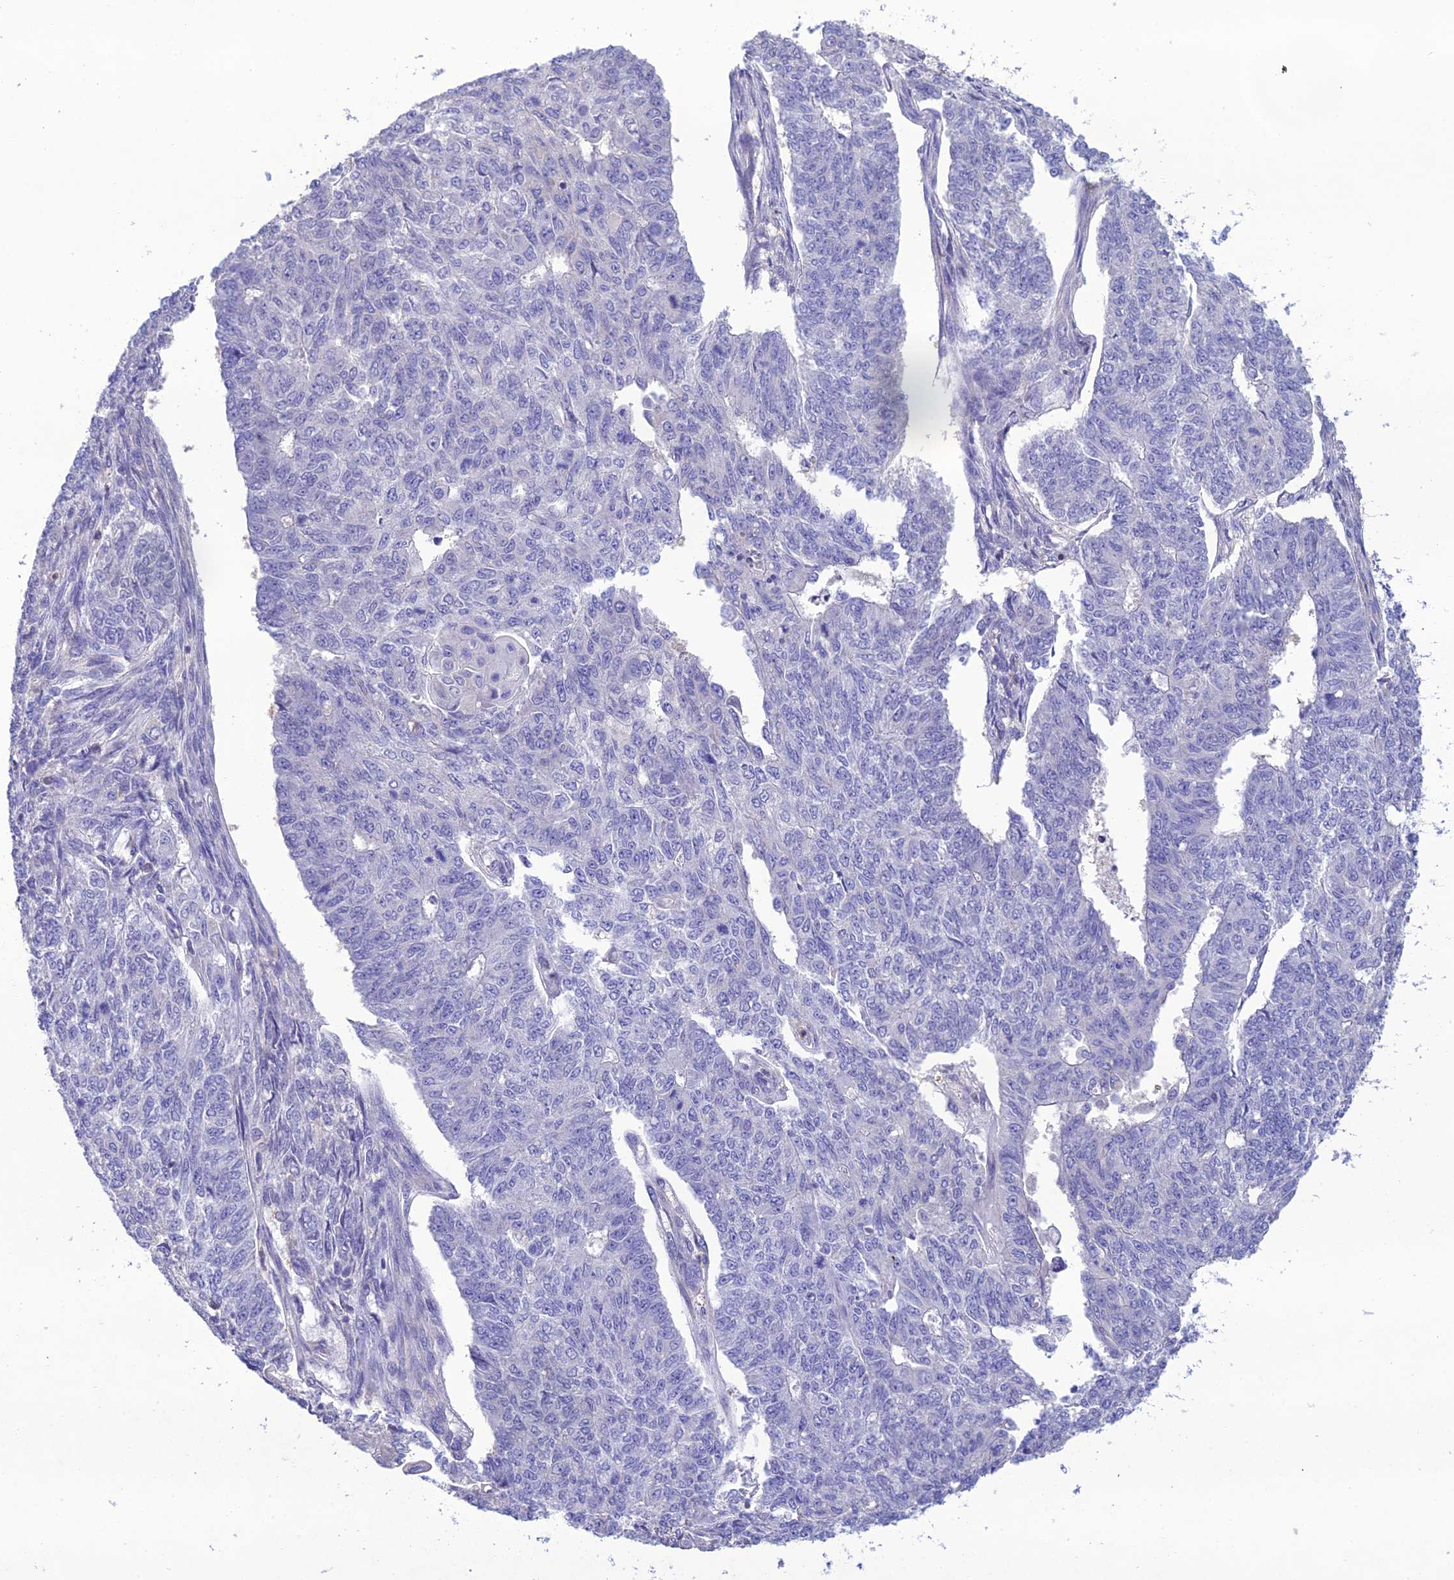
{"staining": {"intensity": "negative", "quantity": "none", "location": "none"}, "tissue": "endometrial cancer", "cell_type": "Tumor cells", "image_type": "cancer", "snomed": [{"axis": "morphology", "description": "Adenocarcinoma, NOS"}, {"axis": "topography", "description": "Endometrium"}], "caption": "This is a photomicrograph of IHC staining of endometrial cancer, which shows no staining in tumor cells. (DAB (3,3'-diaminobenzidine) immunohistochemistry (IHC), high magnification).", "gene": "SNX24", "patient": {"sex": "female", "age": 32}}